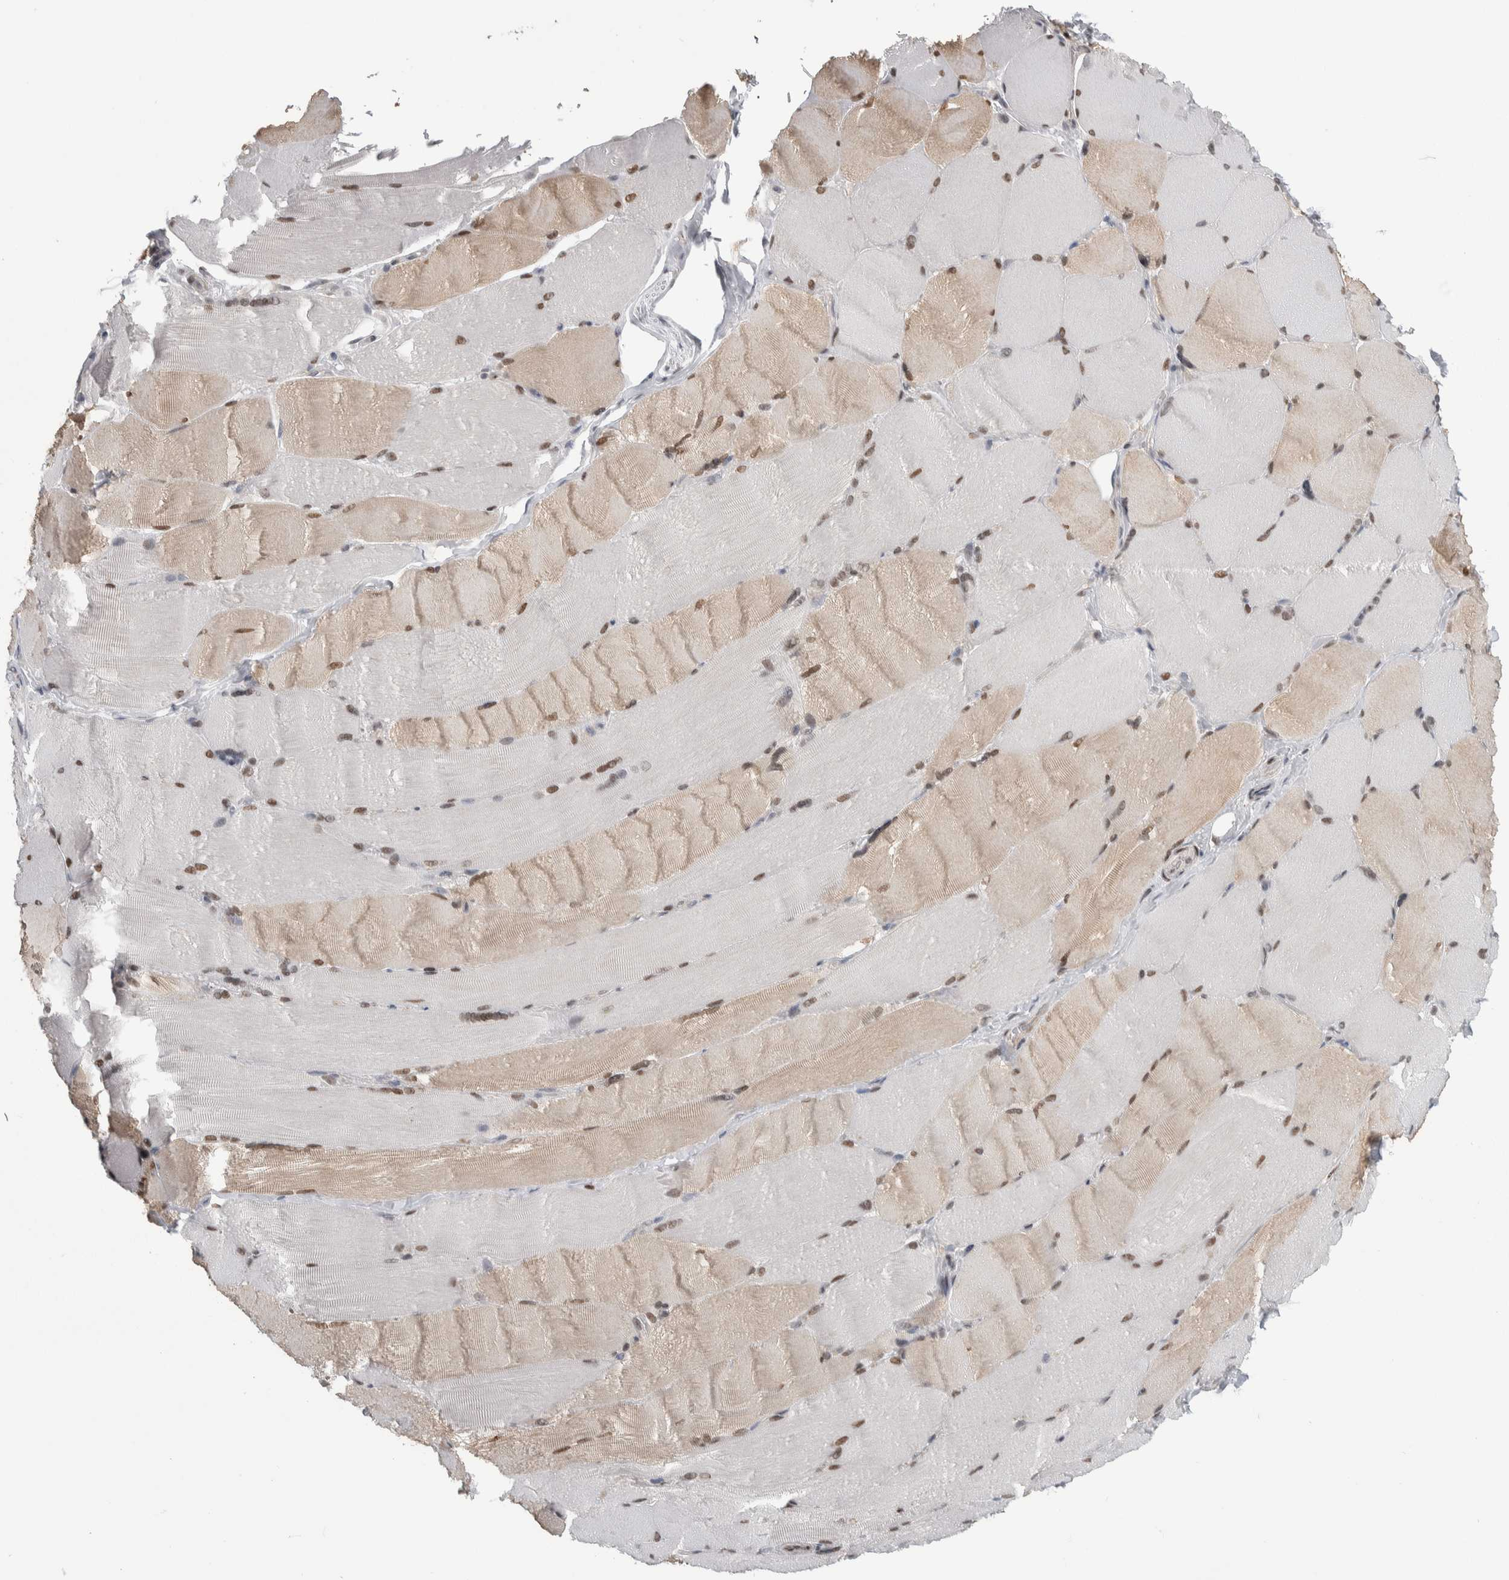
{"staining": {"intensity": "weak", "quantity": "25%-75%", "location": "cytoplasmic/membranous,nuclear"}, "tissue": "skeletal muscle", "cell_type": "Myocytes", "image_type": "normal", "snomed": [{"axis": "morphology", "description": "Normal tissue, NOS"}, {"axis": "topography", "description": "Skin"}, {"axis": "topography", "description": "Skeletal muscle"}], "caption": "High-power microscopy captured an IHC histopathology image of unremarkable skeletal muscle, revealing weak cytoplasmic/membranous,nuclear expression in approximately 25%-75% of myocytes.", "gene": "TAX1BP1", "patient": {"sex": "male", "age": 83}}